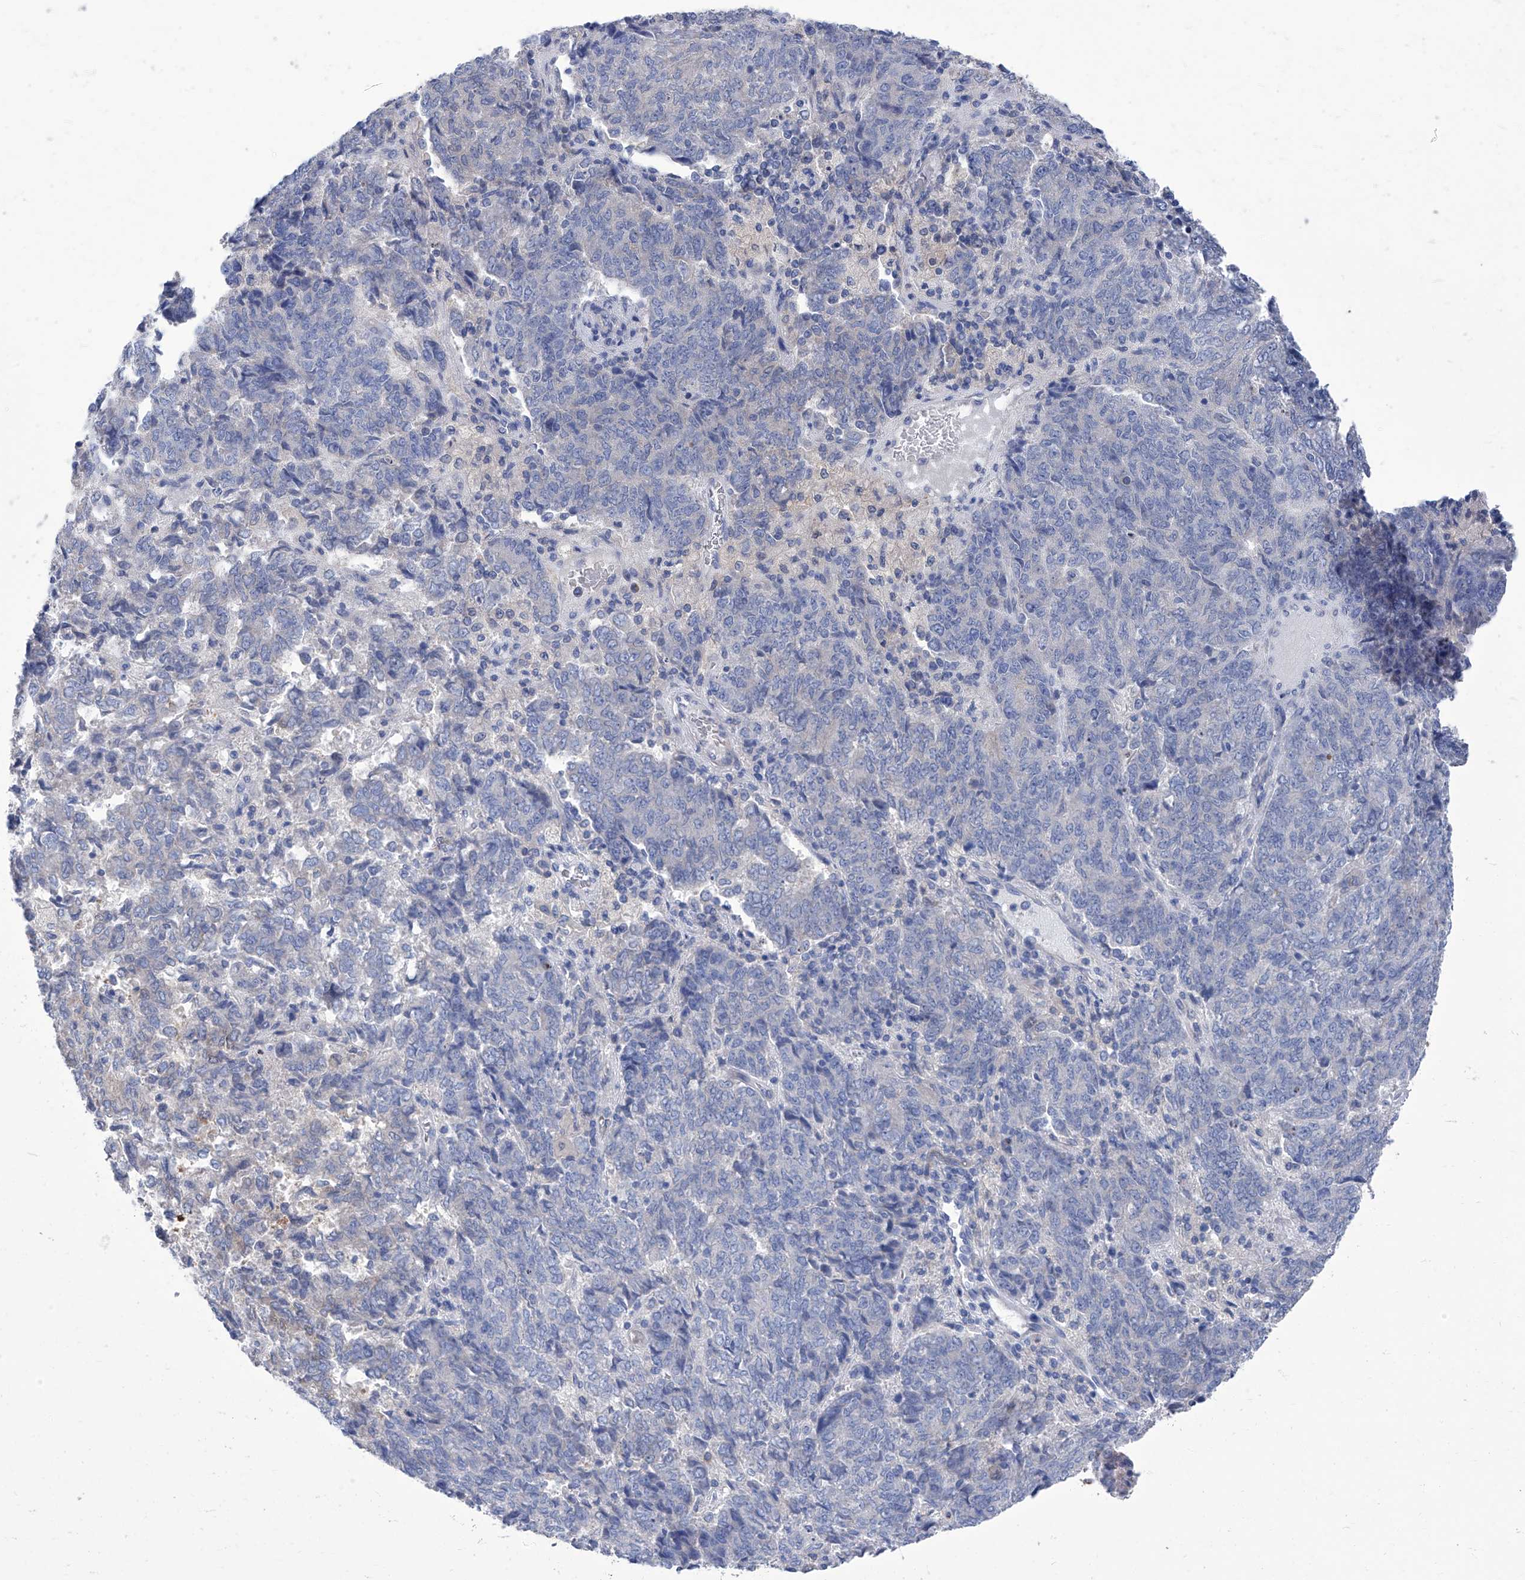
{"staining": {"intensity": "negative", "quantity": "none", "location": "none"}, "tissue": "endometrial cancer", "cell_type": "Tumor cells", "image_type": "cancer", "snomed": [{"axis": "morphology", "description": "Adenocarcinoma, NOS"}, {"axis": "topography", "description": "Endometrium"}], "caption": "Photomicrograph shows no significant protein positivity in tumor cells of endometrial cancer. Brightfield microscopy of immunohistochemistry (IHC) stained with DAB (brown) and hematoxylin (blue), captured at high magnification.", "gene": "SMS", "patient": {"sex": "female", "age": 80}}